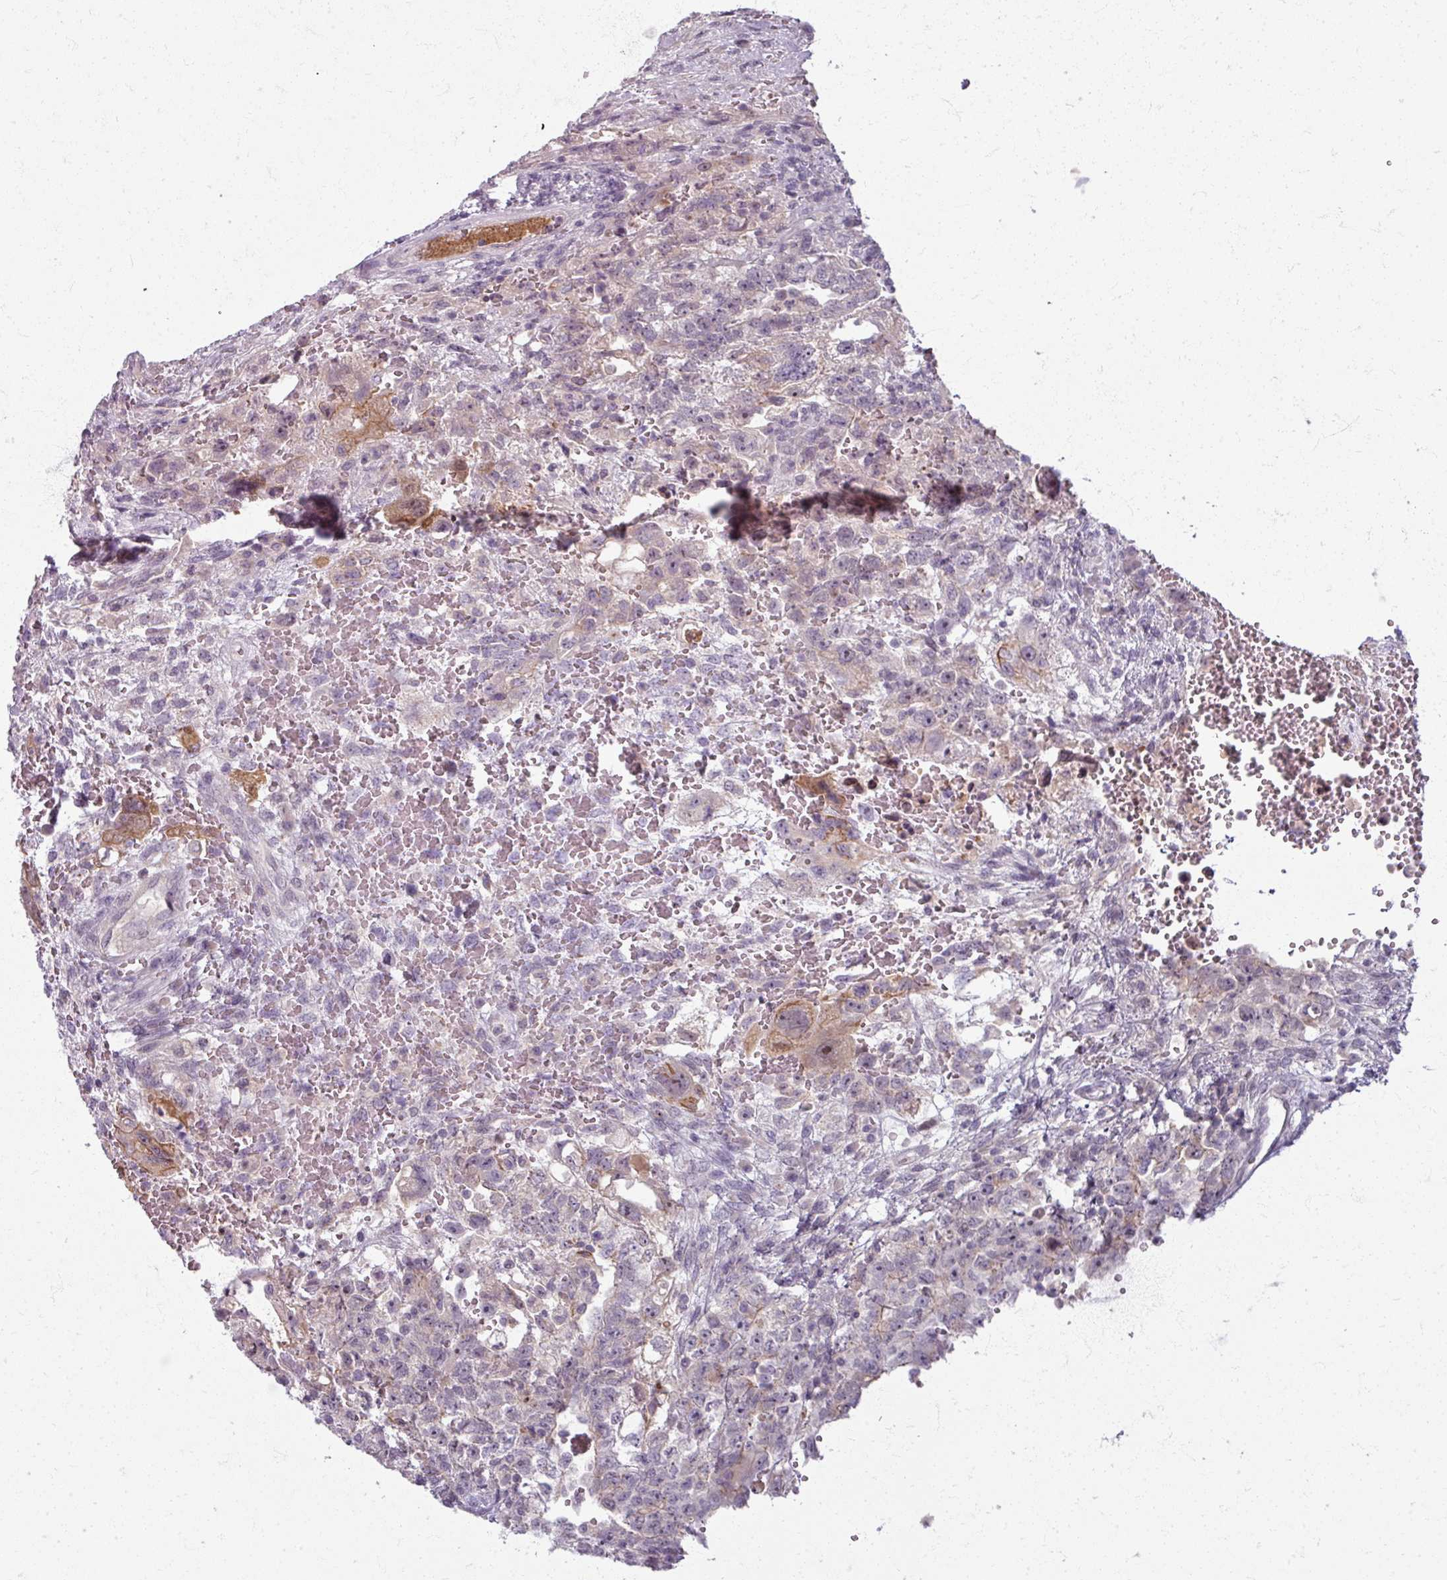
{"staining": {"intensity": "negative", "quantity": "none", "location": "none"}, "tissue": "testis cancer", "cell_type": "Tumor cells", "image_type": "cancer", "snomed": [{"axis": "morphology", "description": "Carcinoma, Embryonal, NOS"}, {"axis": "topography", "description": "Testis"}], "caption": "Tumor cells are negative for protein expression in human embryonal carcinoma (testis).", "gene": "TTLL7", "patient": {"sex": "male", "age": 26}}